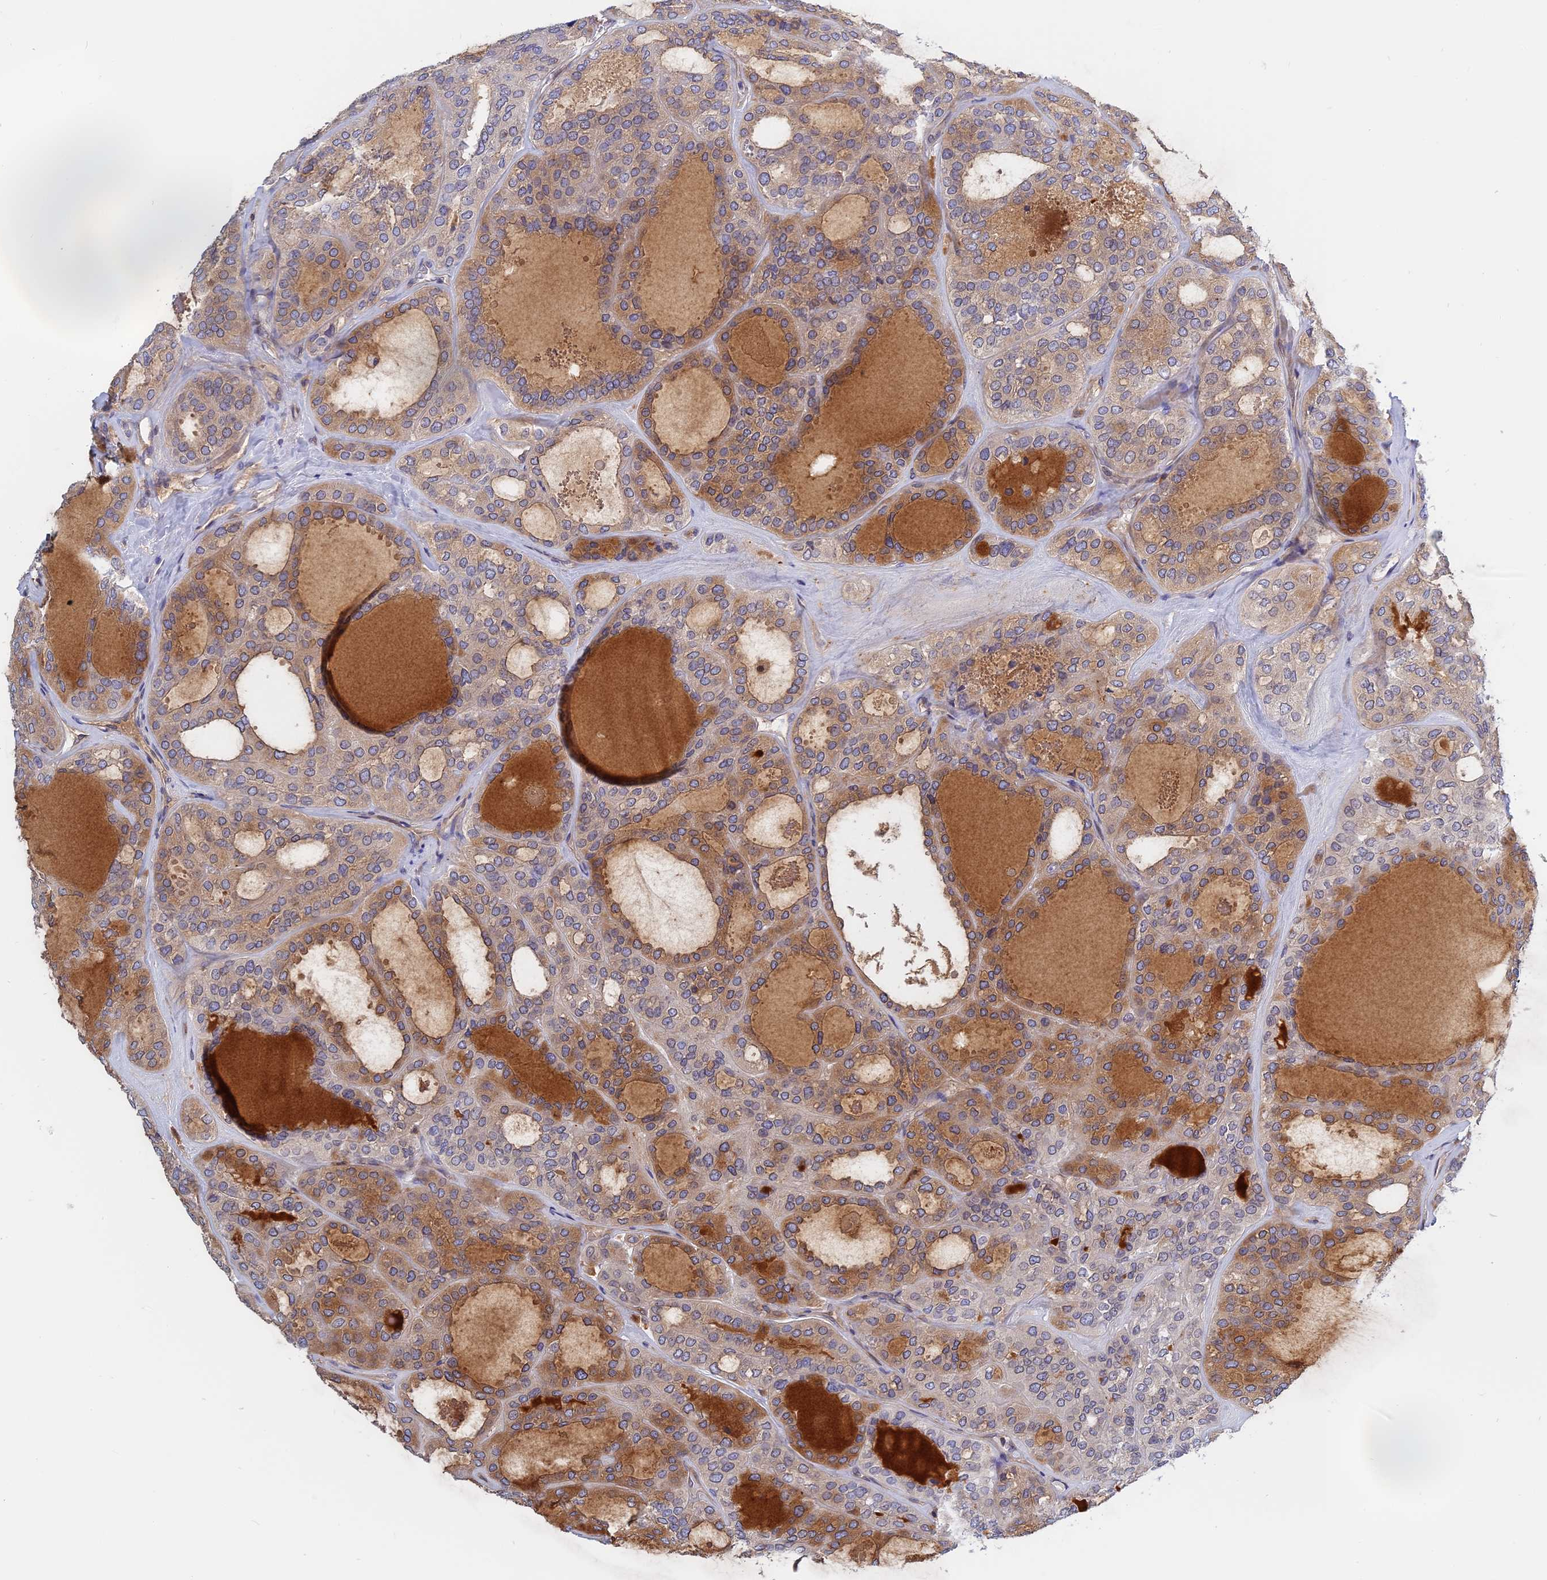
{"staining": {"intensity": "moderate", "quantity": "<25%", "location": "cytoplasmic/membranous"}, "tissue": "thyroid cancer", "cell_type": "Tumor cells", "image_type": "cancer", "snomed": [{"axis": "morphology", "description": "Follicular adenoma carcinoma, NOS"}, {"axis": "topography", "description": "Thyroid gland"}], "caption": "Moderate cytoplasmic/membranous staining for a protein is seen in approximately <25% of tumor cells of thyroid follicular adenoma carcinoma using immunohistochemistry.", "gene": "NAA10", "patient": {"sex": "male", "age": 75}}